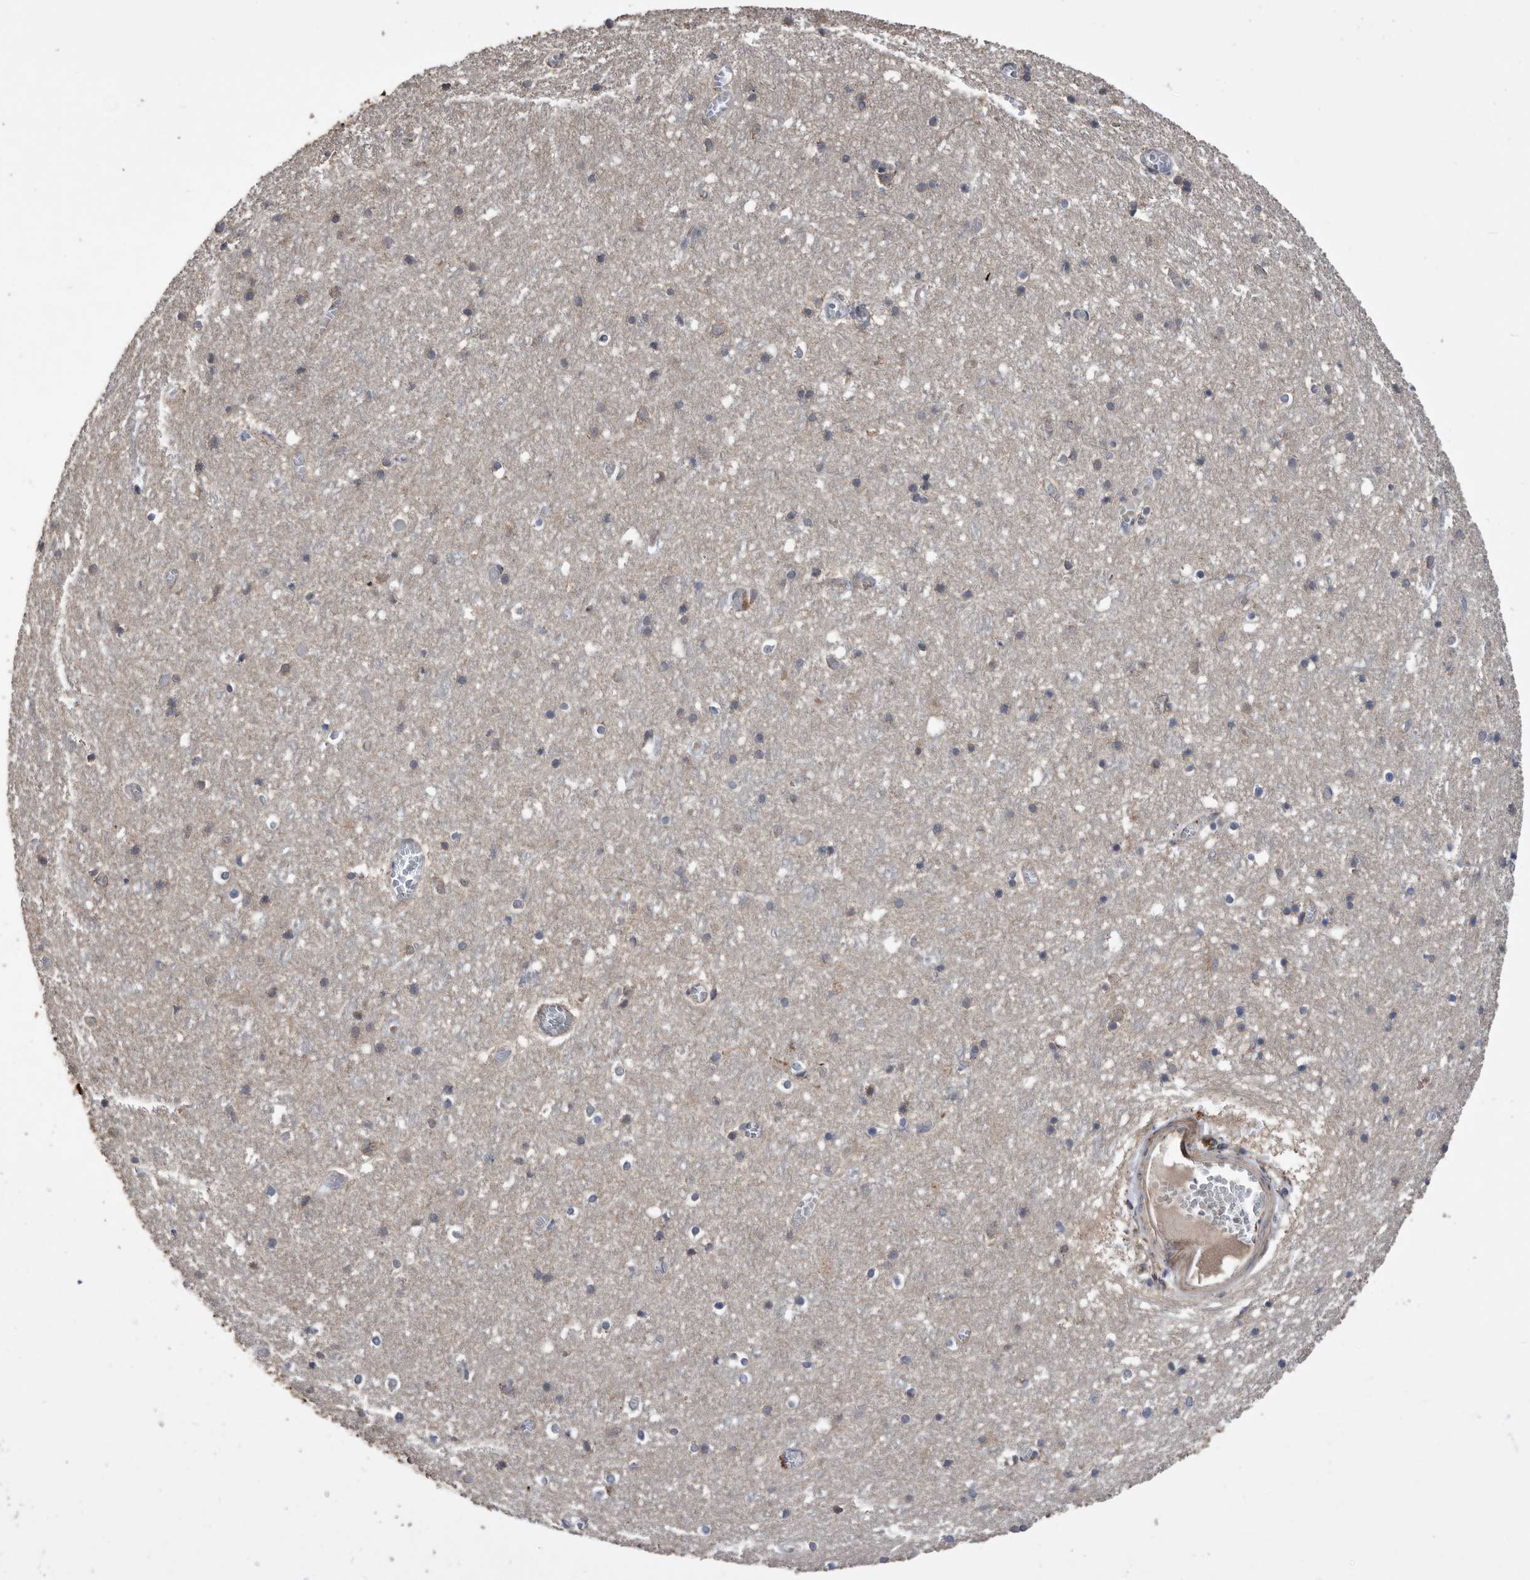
{"staining": {"intensity": "moderate", "quantity": "25%-75%", "location": "cytoplasmic/membranous"}, "tissue": "cerebral cortex", "cell_type": "Endothelial cells", "image_type": "normal", "snomed": [{"axis": "morphology", "description": "Normal tissue, NOS"}, {"axis": "topography", "description": "Cerebral cortex"}], "caption": "Immunohistochemical staining of benign cerebral cortex reveals medium levels of moderate cytoplasmic/membranous positivity in about 25%-75% of endothelial cells. Immunohistochemistry (ihc) stains the protein of interest in brown and the nuclei are stained blue.", "gene": "SERINC2", "patient": {"sex": "female", "age": 64}}